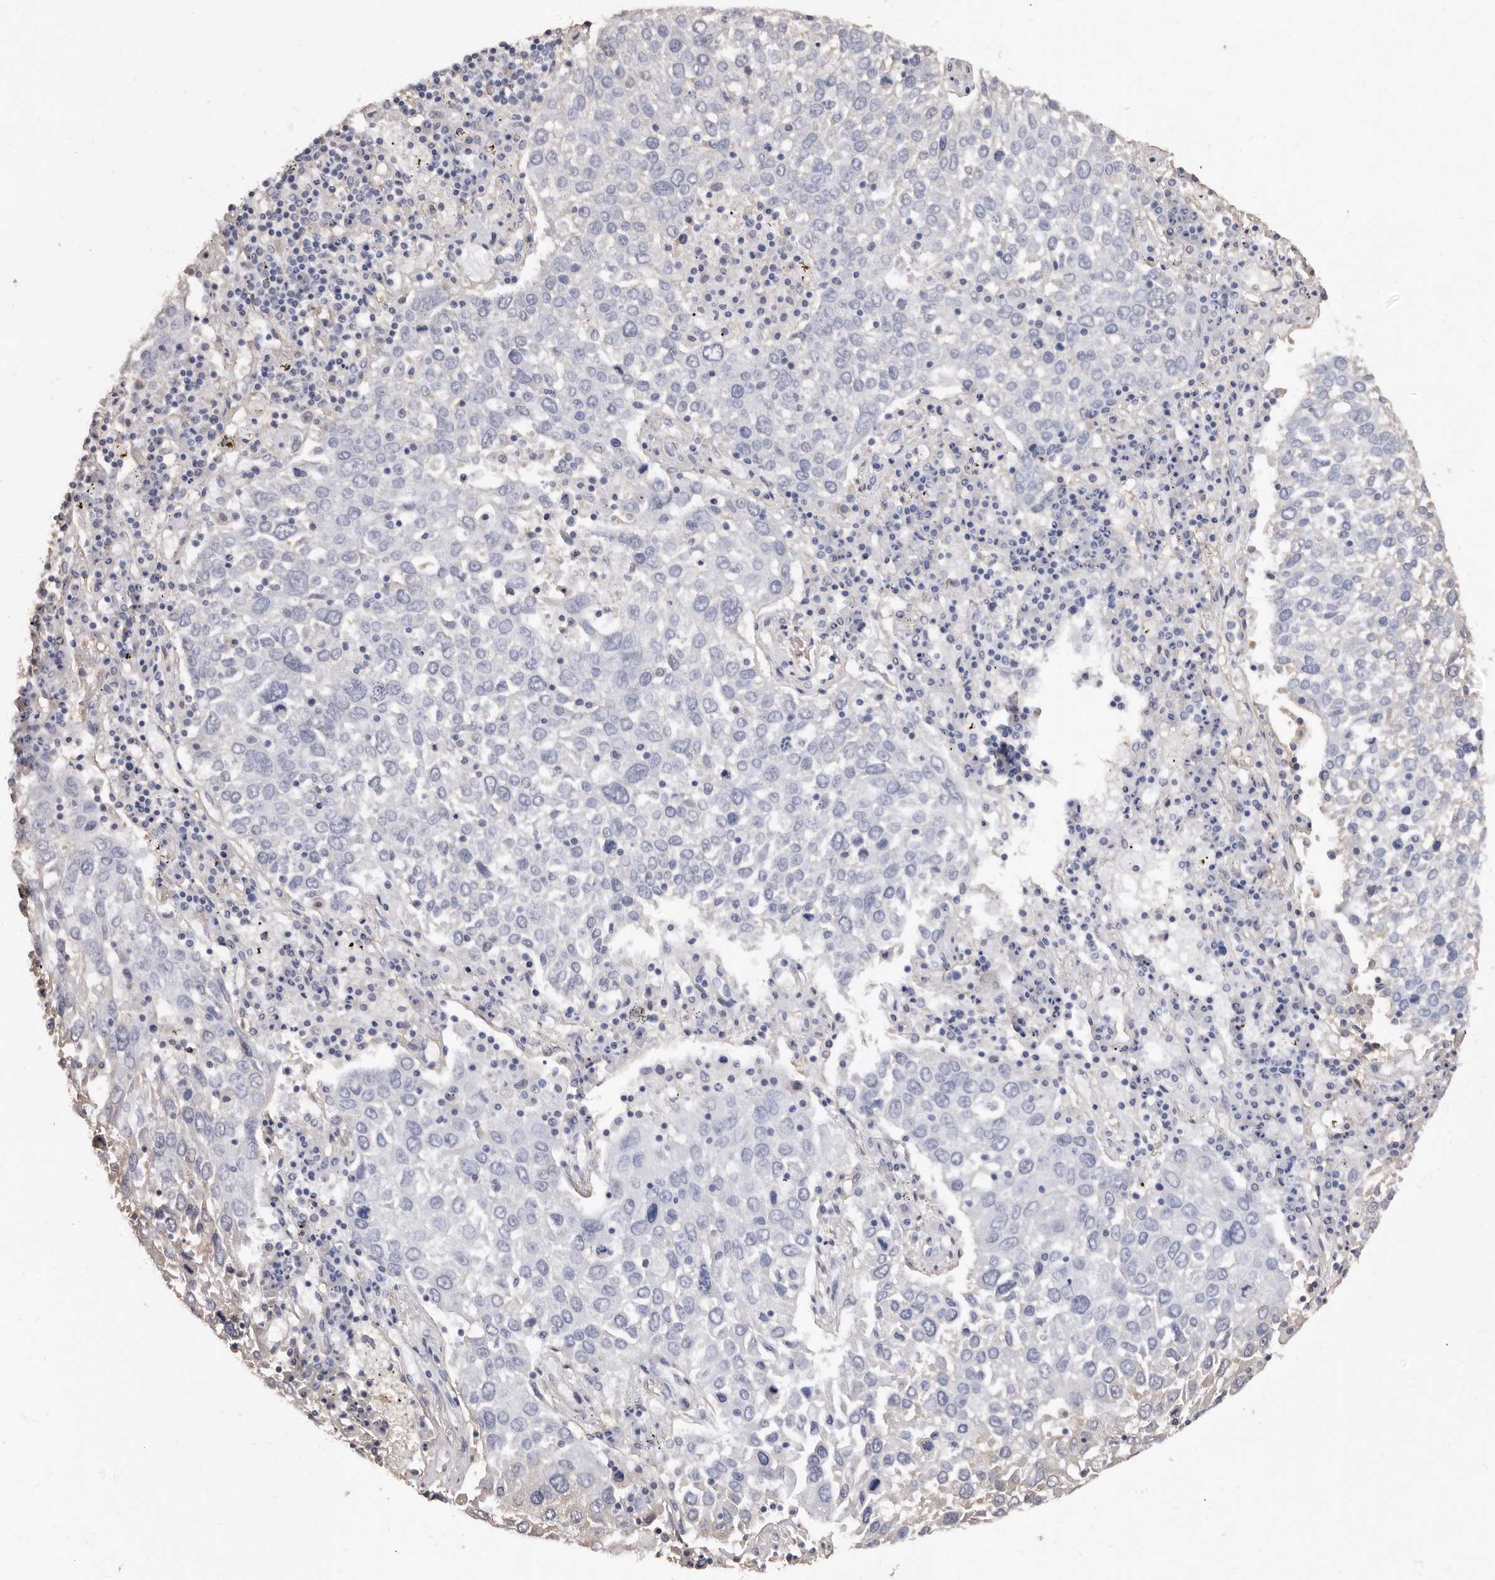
{"staining": {"intensity": "negative", "quantity": "none", "location": "none"}, "tissue": "lung cancer", "cell_type": "Tumor cells", "image_type": "cancer", "snomed": [{"axis": "morphology", "description": "Squamous cell carcinoma, NOS"}, {"axis": "topography", "description": "Lung"}], "caption": "Immunohistochemistry micrograph of human squamous cell carcinoma (lung) stained for a protein (brown), which exhibits no positivity in tumor cells.", "gene": "COQ8B", "patient": {"sex": "male", "age": 65}}